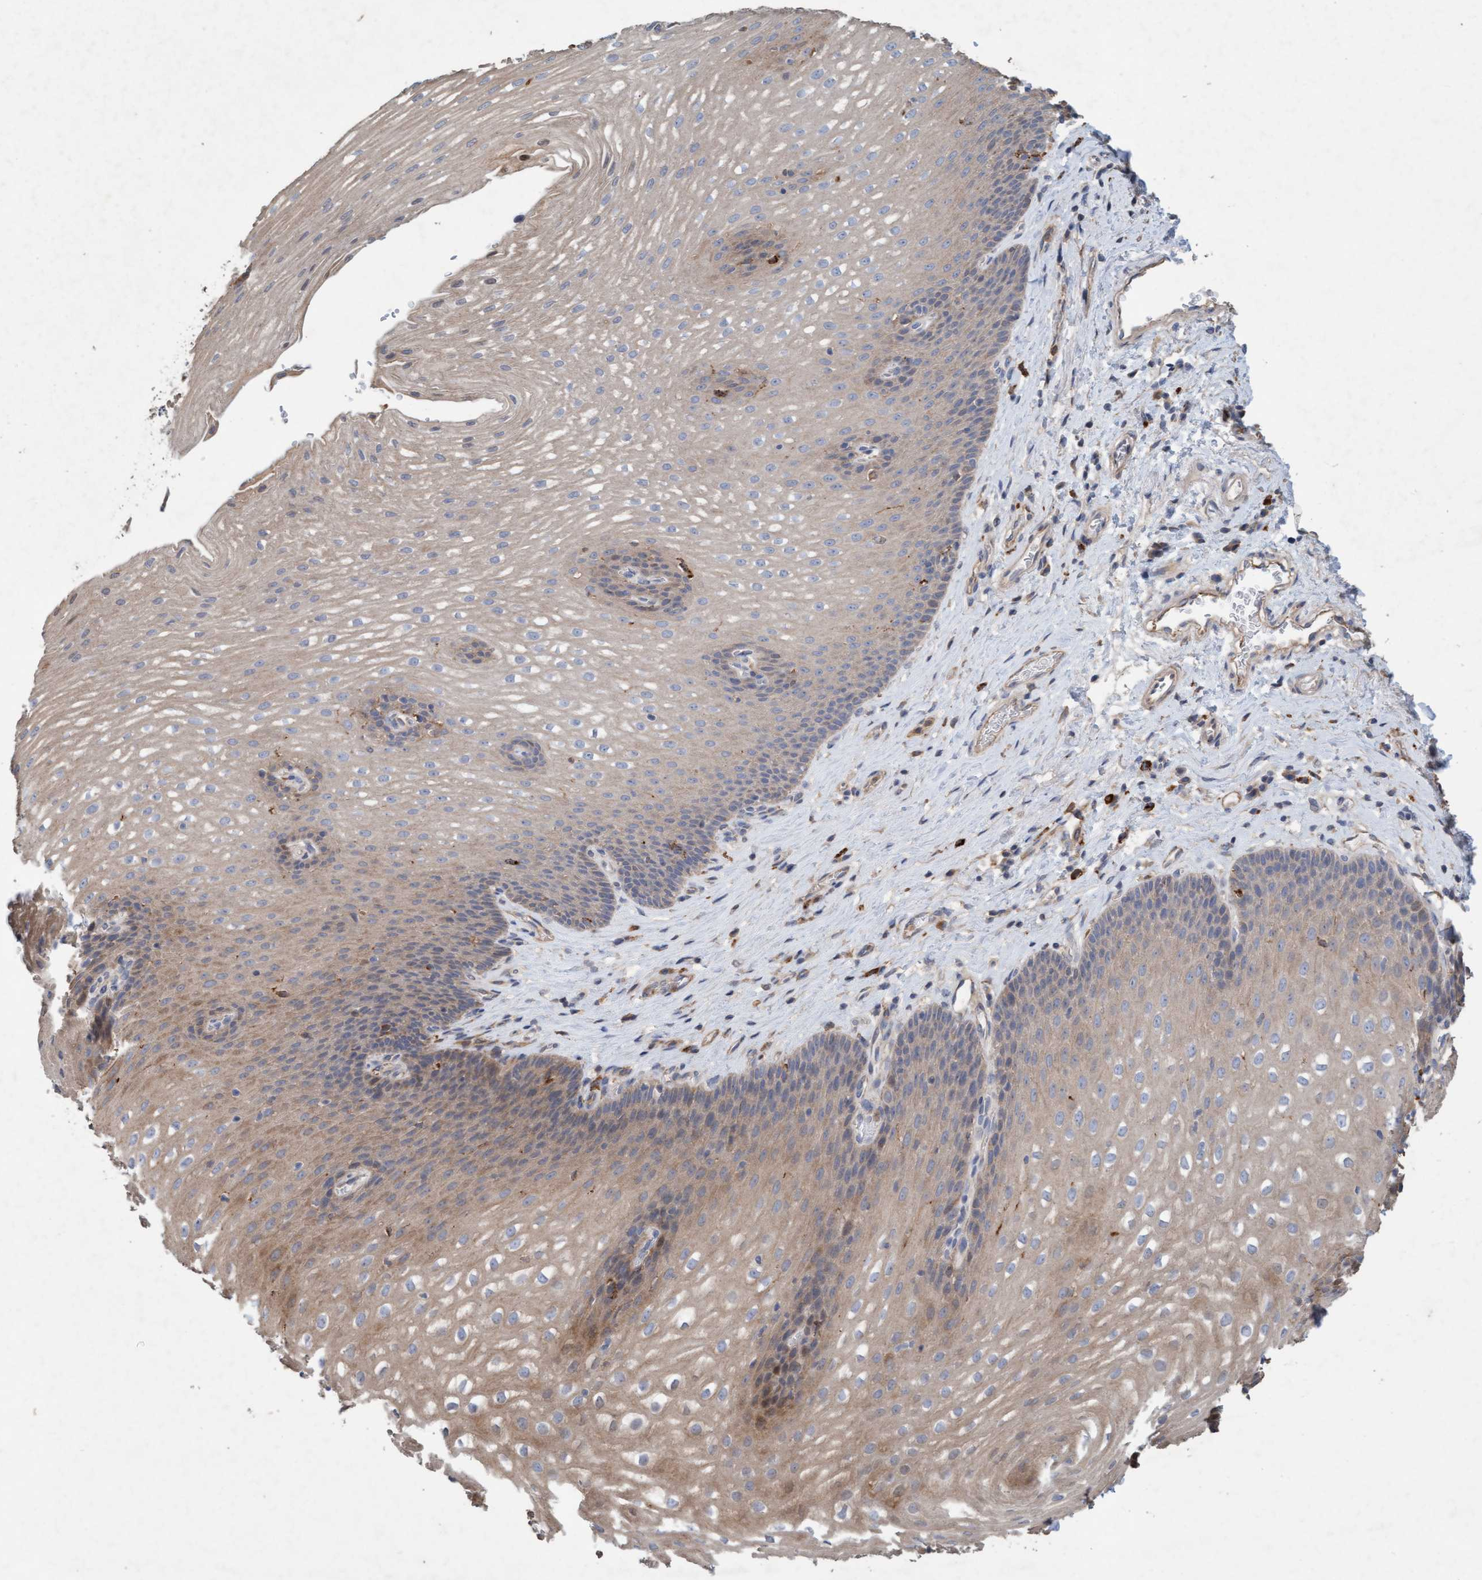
{"staining": {"intensity": "weak", "quantity": ">75%", "location": "cytoplasmic/membranous"}, "tissue": "esophagus", "cell_type": "Squamous epithelial cells", "image_type": "normal", "snomed": [{"axis": "morphology", "description": "Normal tissue, NOS"}, {"axis": "topography", "description": "Esophagus"}], "caption": "This micrograph demonstrates unremarkable esophagus stained with IHC to label a protein in brown. The cytoplasmic/membranous of squamous epithelial cells show weak positivity for the protein. Nuclei are counter-stained blue.", "gene": "LONRF1", "patient": {"sex": "male", "age": 48}}